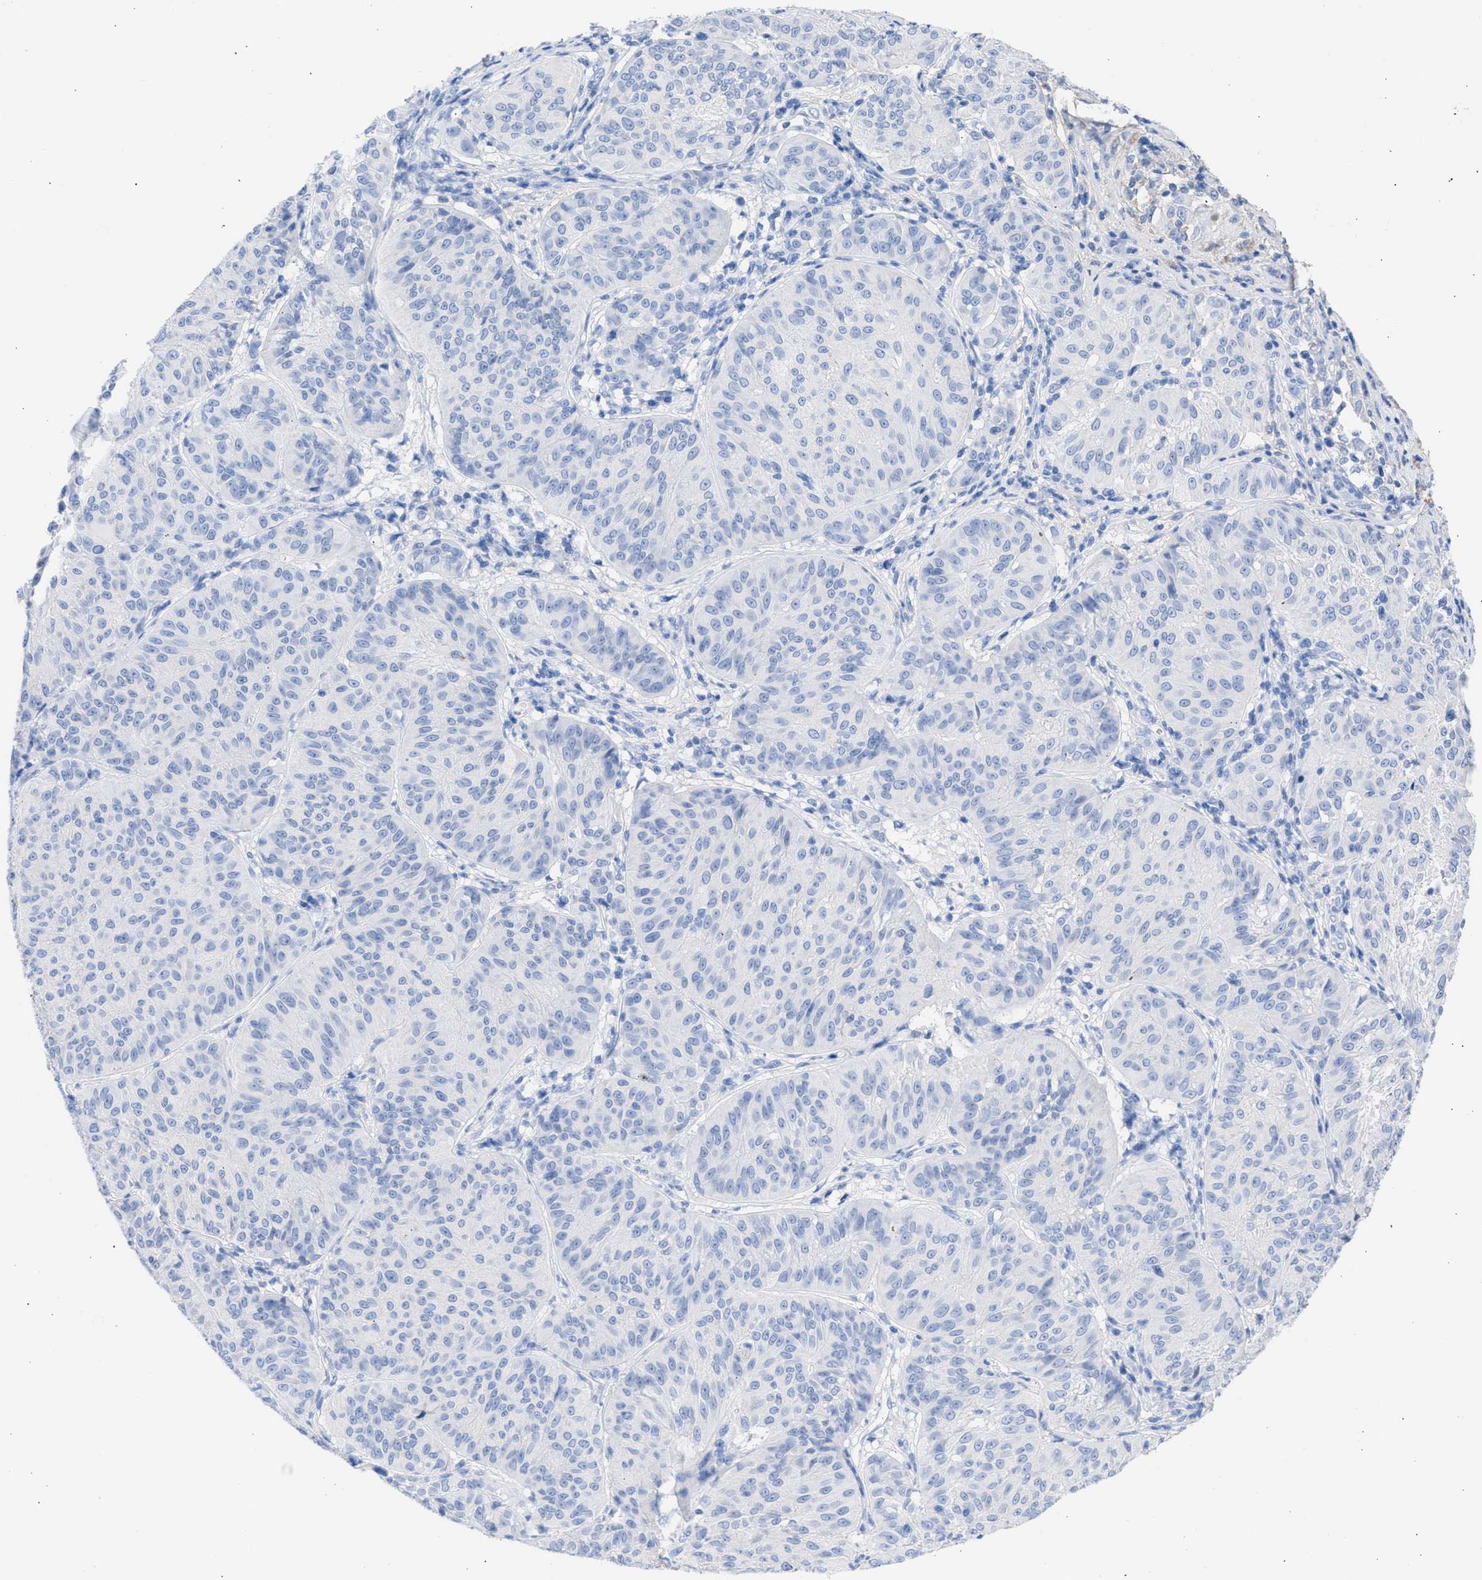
{"staining": {"intensity": "negative", "quantity": "none", "location": "none"}, "tissue": "melanoma", "cell_type": "Tumor cells", "image_type": "cancer", "snomed": [{"axis": "morphology", "description": "Malignant melanoma, NOS"}, {"axis": "topography", "description": "Skin"}], "caption": "Malignant melanoma was stained to show a protein in brown. There is no significant staining in tumor cells. Brightfield microscopy of immunohistochemistry stained with DAB (brown) and hematoxylin (blue), captured at high magnification.", "gene": "RSPH1", "patient": {"sex": "female", "age": 72}}